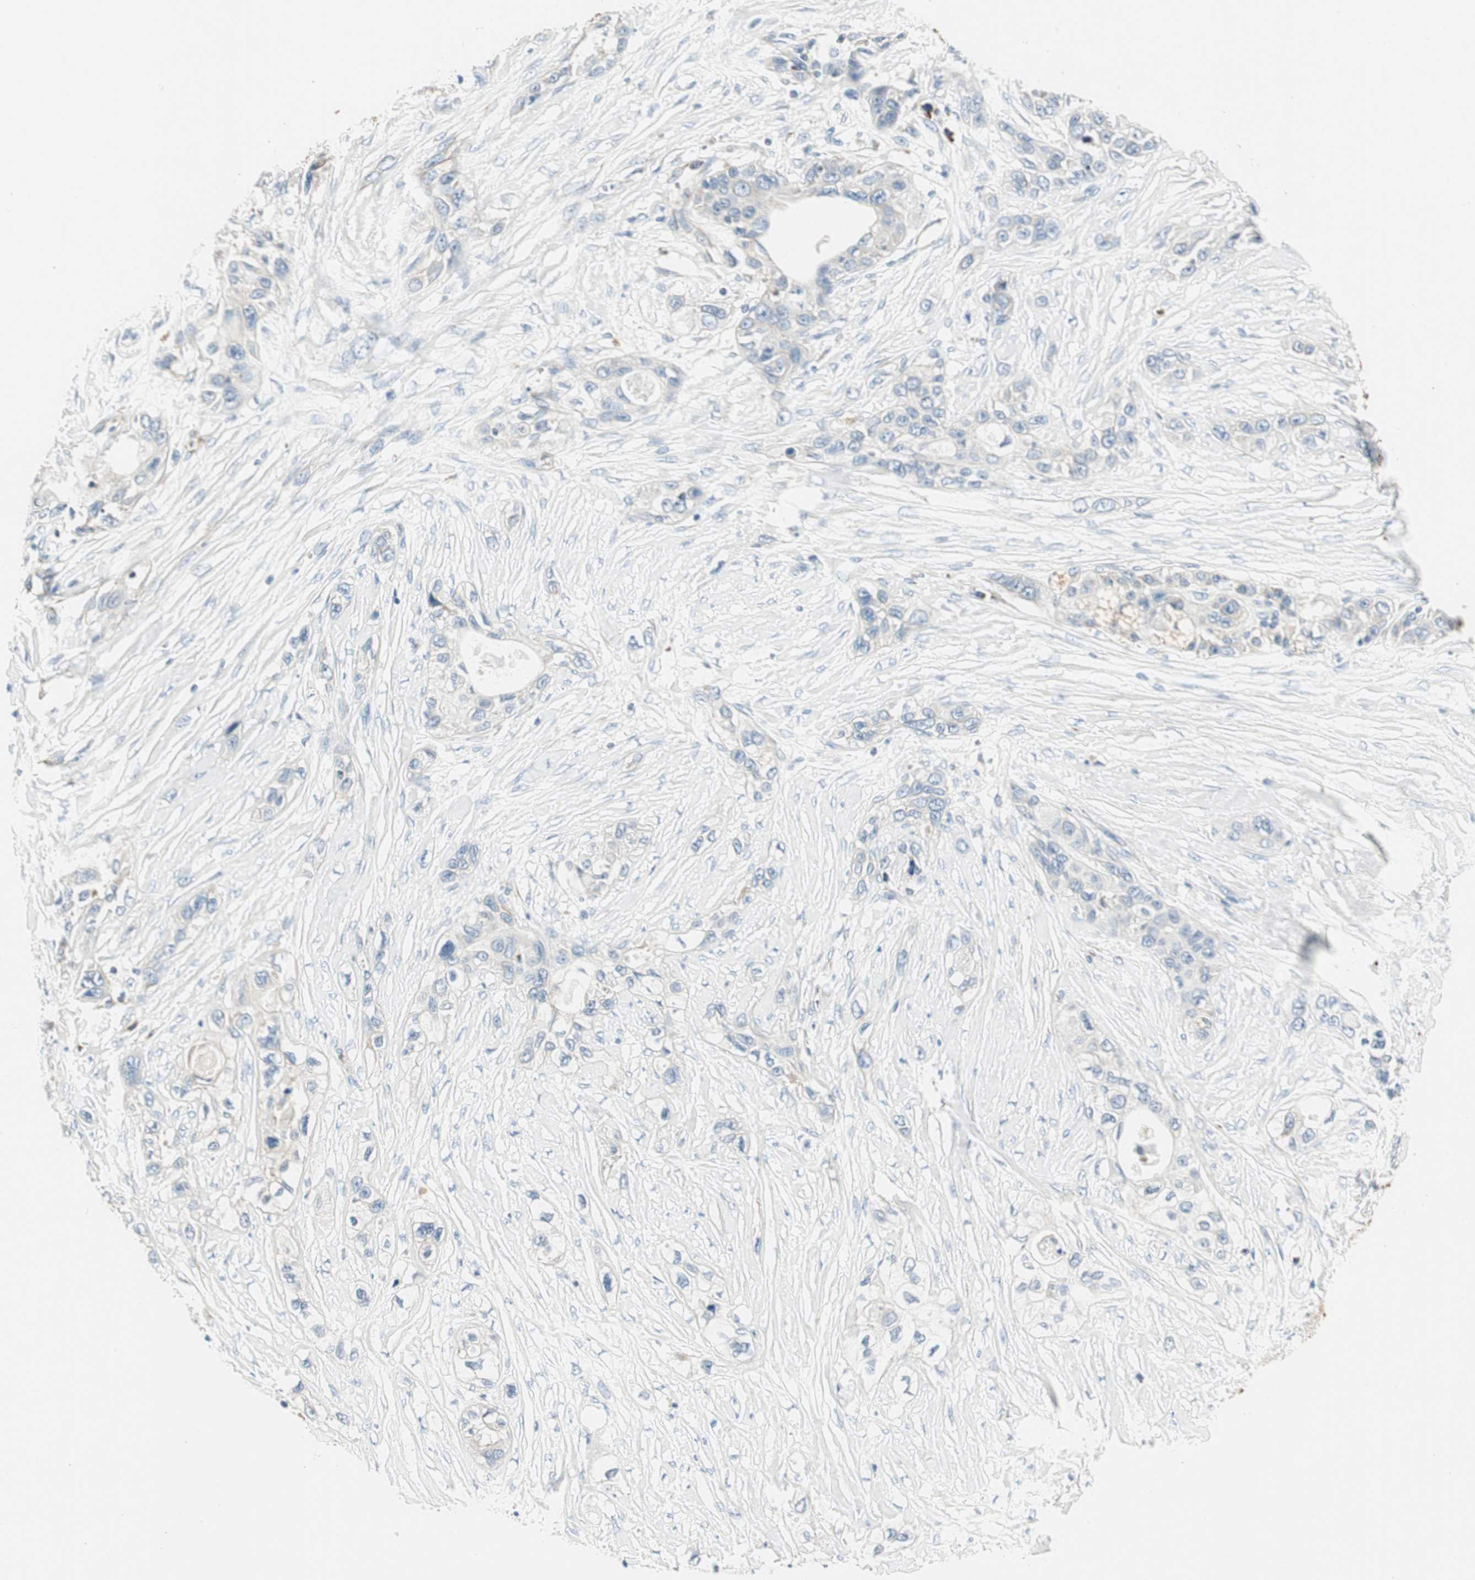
{"staining": {"intensity": "negative", "quantity": "none", "location": "none"}, "tissue": "pancreatic cancer", "cell_type": "Tumor cells", "image_type": "cancer", "snomed": [{"axis": "morphology", "description": "Adenocarcinoma, NOS"}, {"axis": "topography", "description": "Pancreas"}], "caption": "Immunohistochemistry (IHC) micrograph of human adenocarcinoma (pancreatic) stained for a protein (brown), which exhibits no expression in tumor cells.", "gene": "RORB", "patient": {"sex": "female", "age": 70}}